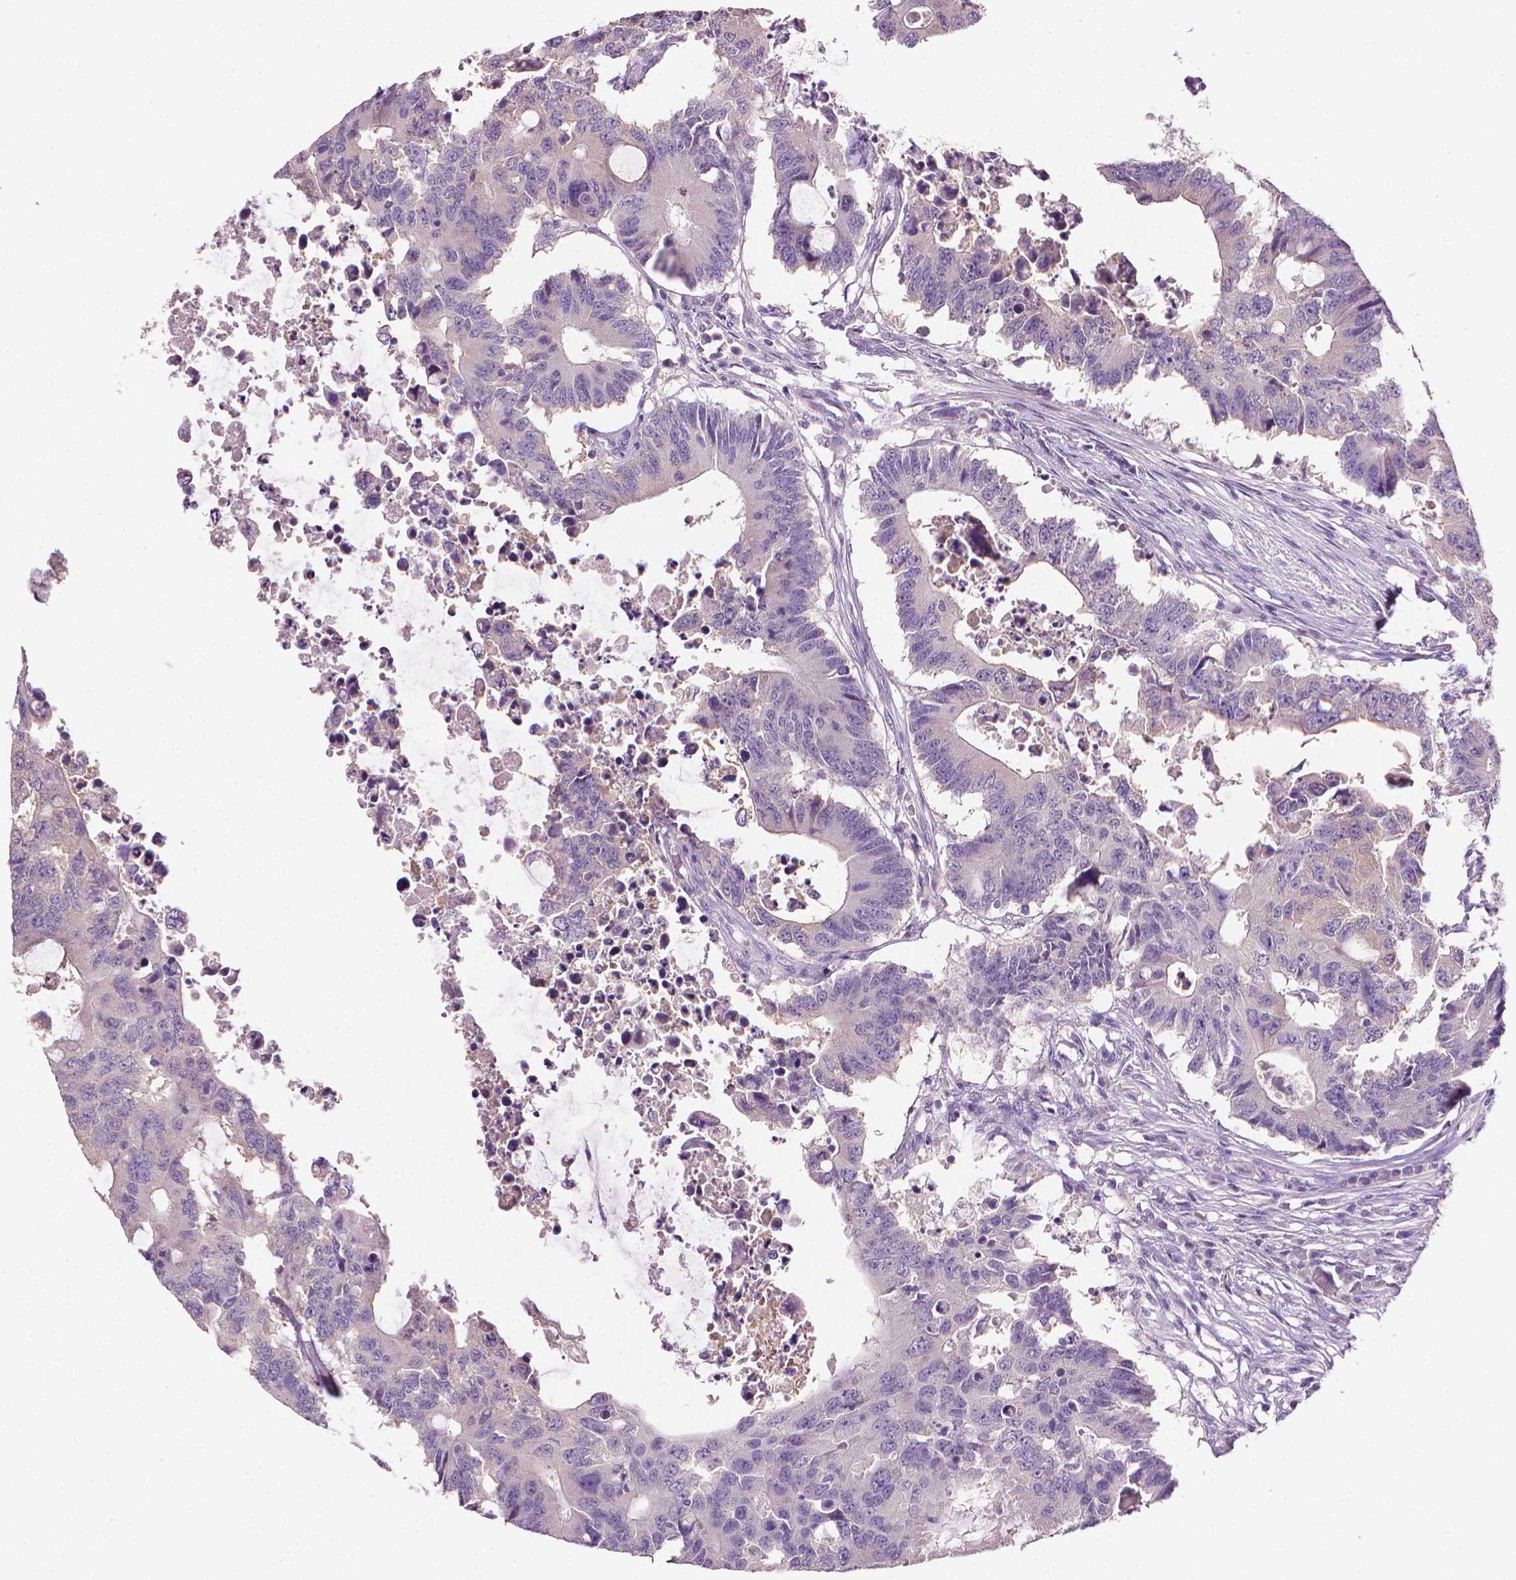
{"staining": {"intensity": "negative", "quantity": "none", "location": "none"}, "tissue": "colorectal cancer", "cell_type": "Tumor cells", "image_type": "cancer", "snomed": [{"axis": "morphology", "description": "Adenocarcinoma, NOS"}, {"axis": "topography", "description": "Colon"}], "caption": "A micrograph of colorectal cancer stained for a protein reveals no brown staining in tumor cells.", "gene": "FASN", "patient": {"sex": "male", "age": 71}}